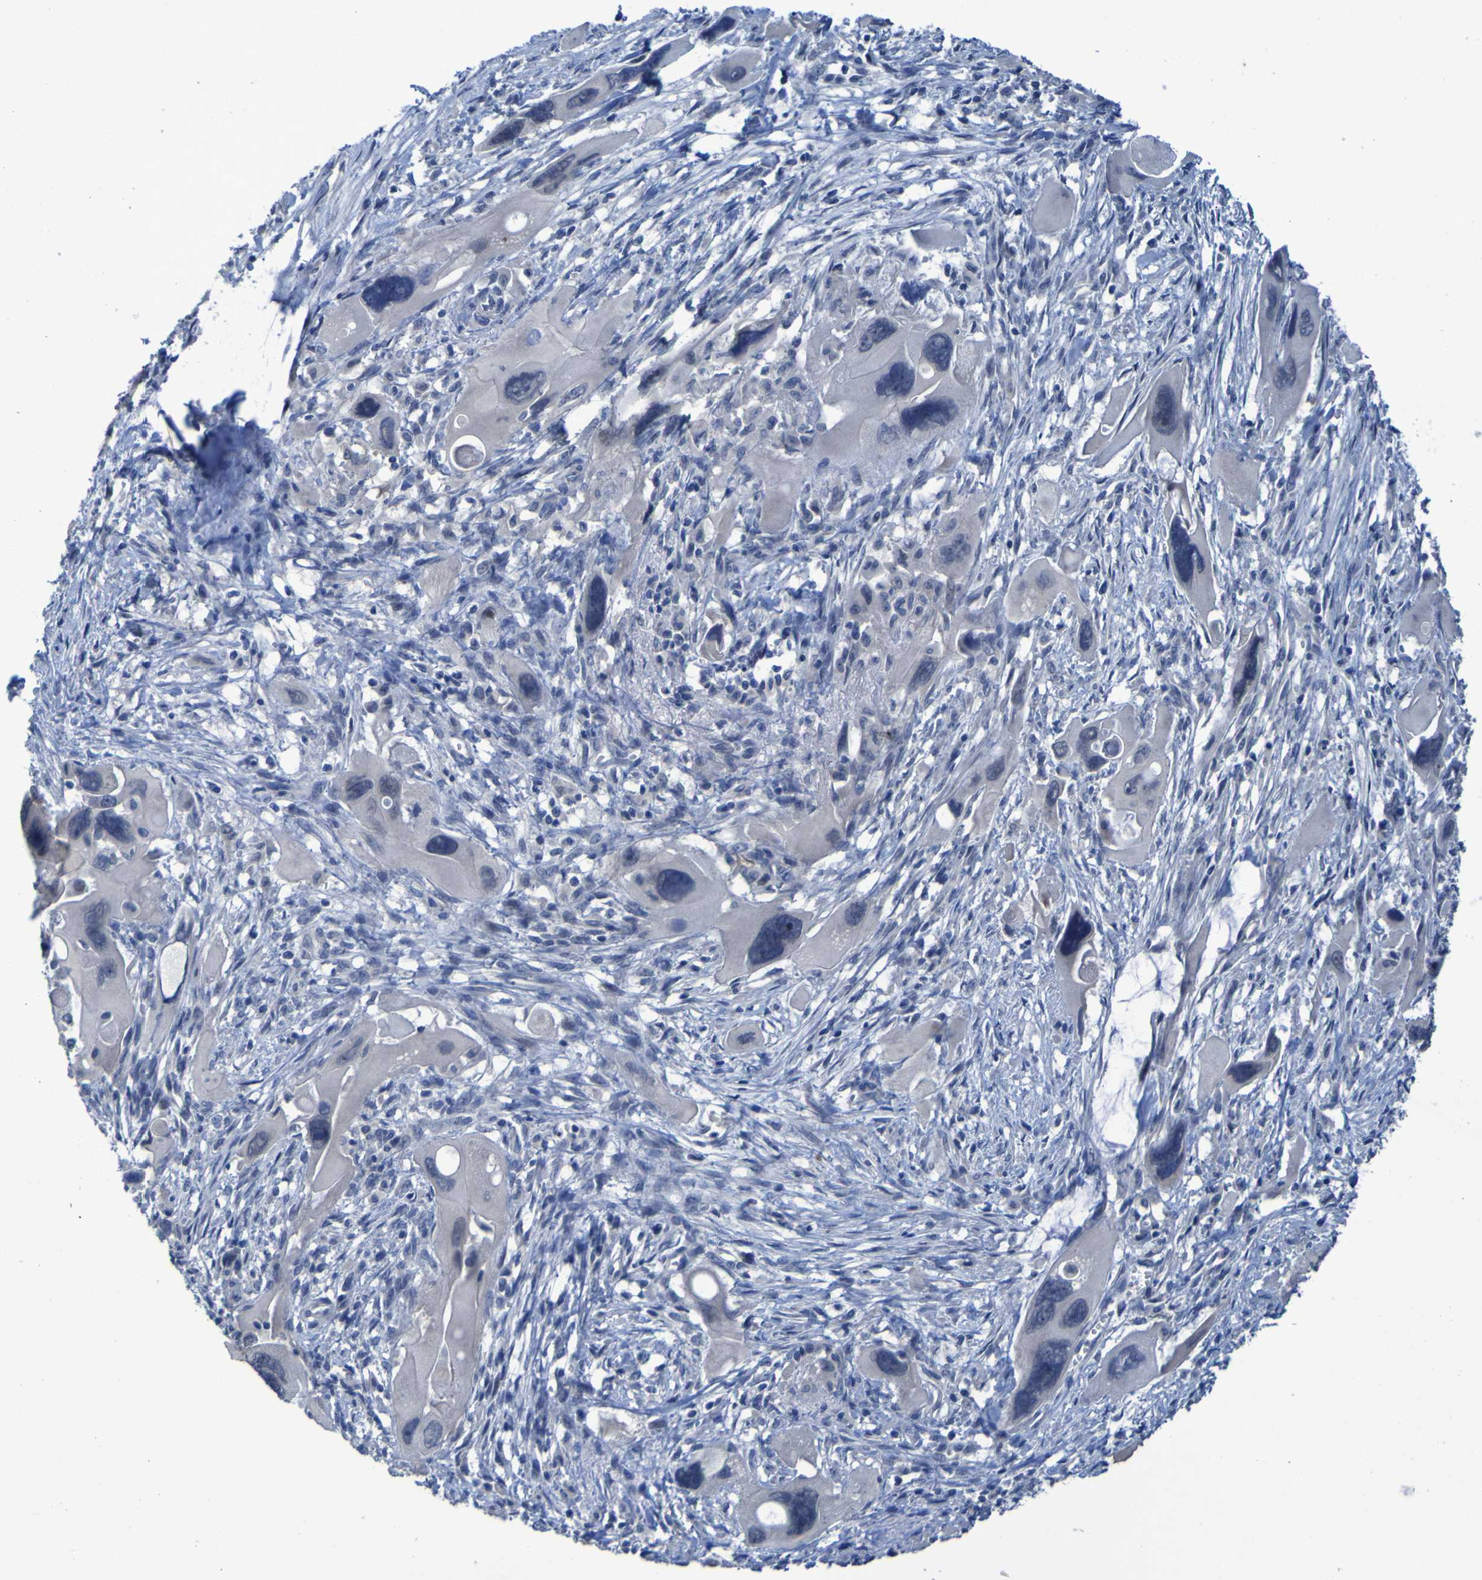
{"staining": {"intensity": "negative", "quantity": "none", "location": "none"}, "tissue": "pancreatic cancer", "cell_type": "Tumor cells", "image_type": "cancer", "snomed": [{"axis": "morphology", "description": "Adenocarcinoma, NOS"}, {"axis": "topography", "description": "Pancreas"}], "caption": "IHC histopathology image of neoplastic tissue: human pancreatic adenocarcinoma stained with DAB reveals no significant protein positivity in tumor cells.", "gene": "CLDN18", "patient": {"sex": "male", "age": 73}}